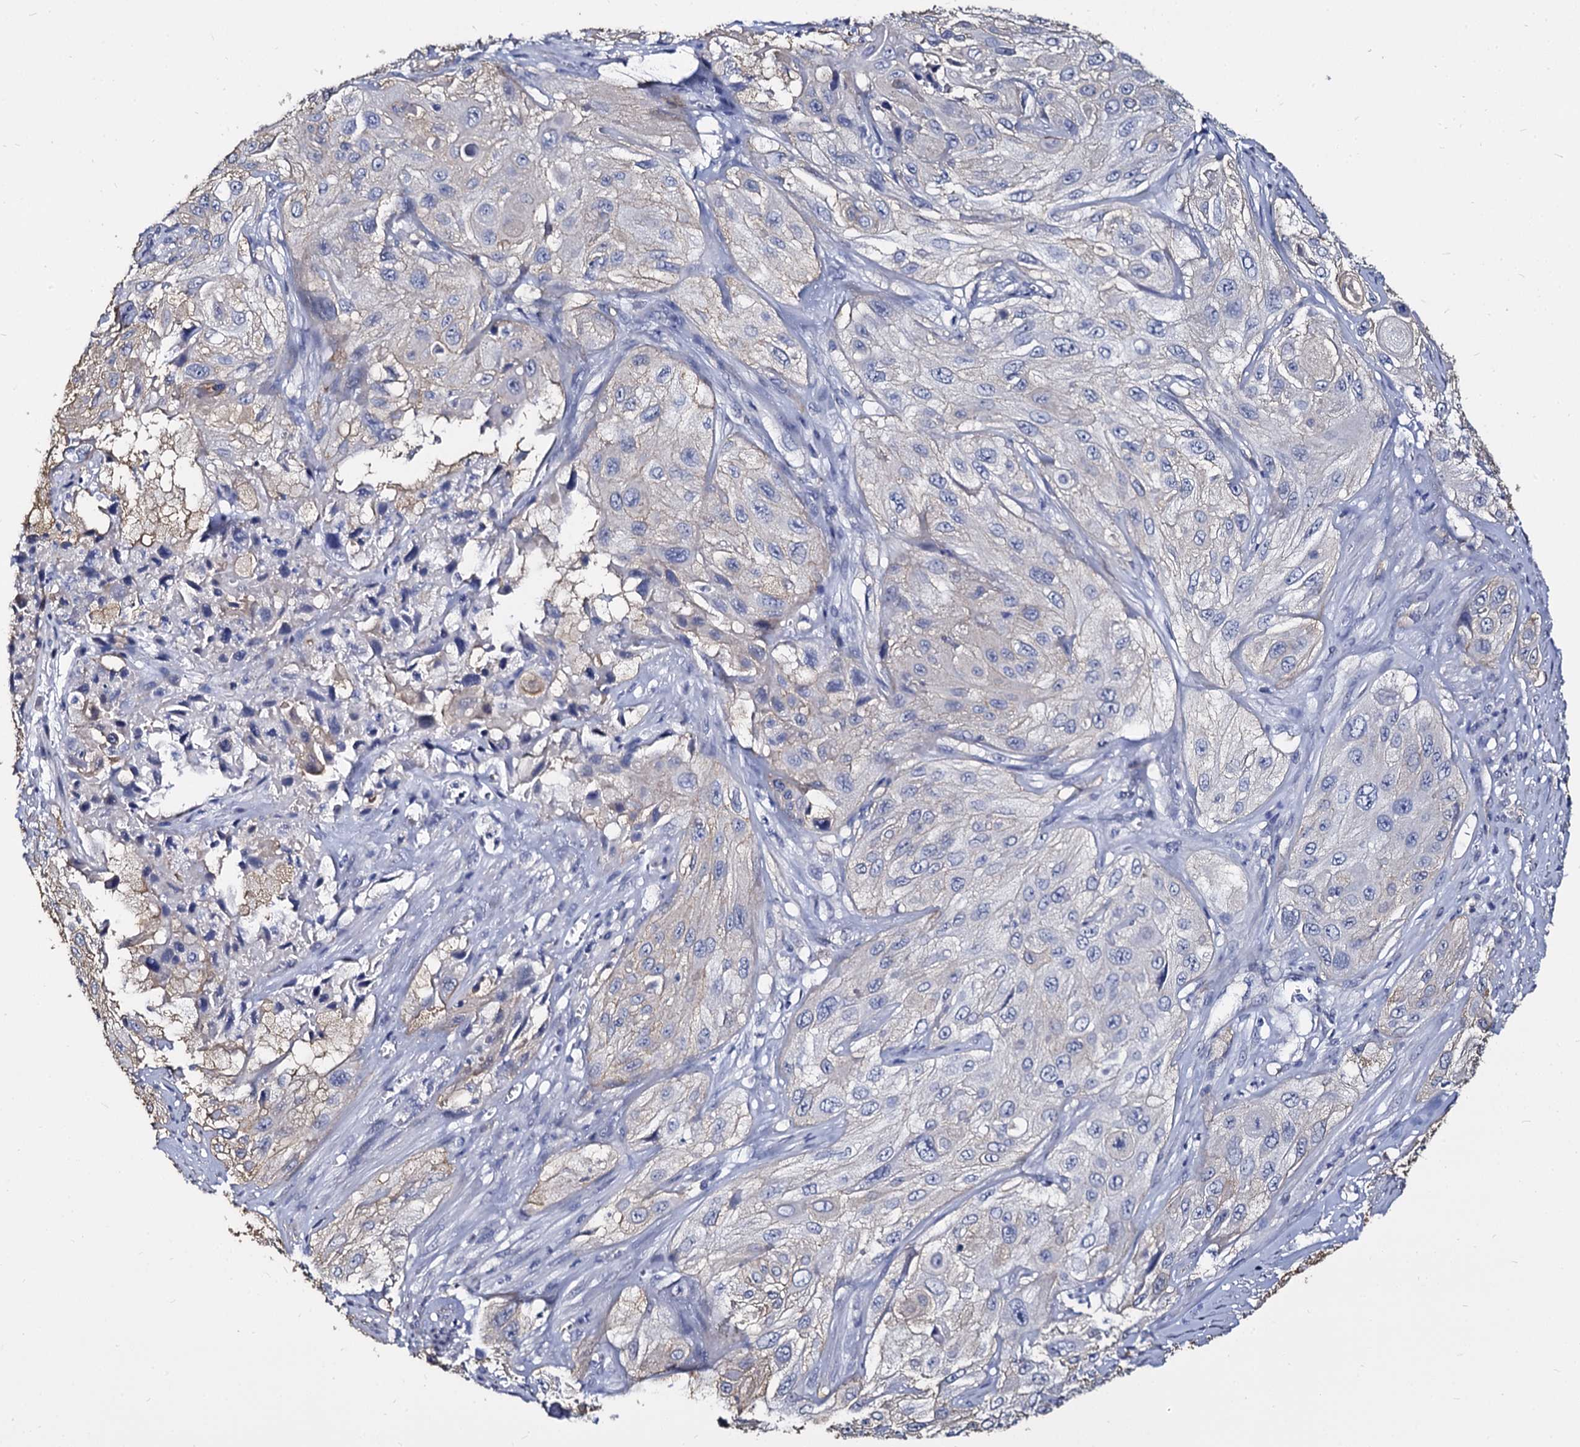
{"staining": {"intensity": "negative", "quantity": "none", "location": "none"}, "tissue": "cervical cancer", "cell_type": "Tumor cells", "image_type": "cancer", "snomed": [{"axis": "morphology", "description": "Squamous cell carcinoma, NOS"}, {"axis": "topography", "description": "Cervix"}], "caption": "The histopathology image shows no significant staining in tumor cells of cervical cancer.", "gene": "CBFB", "patient": {"sex": "female", "age": 42}}